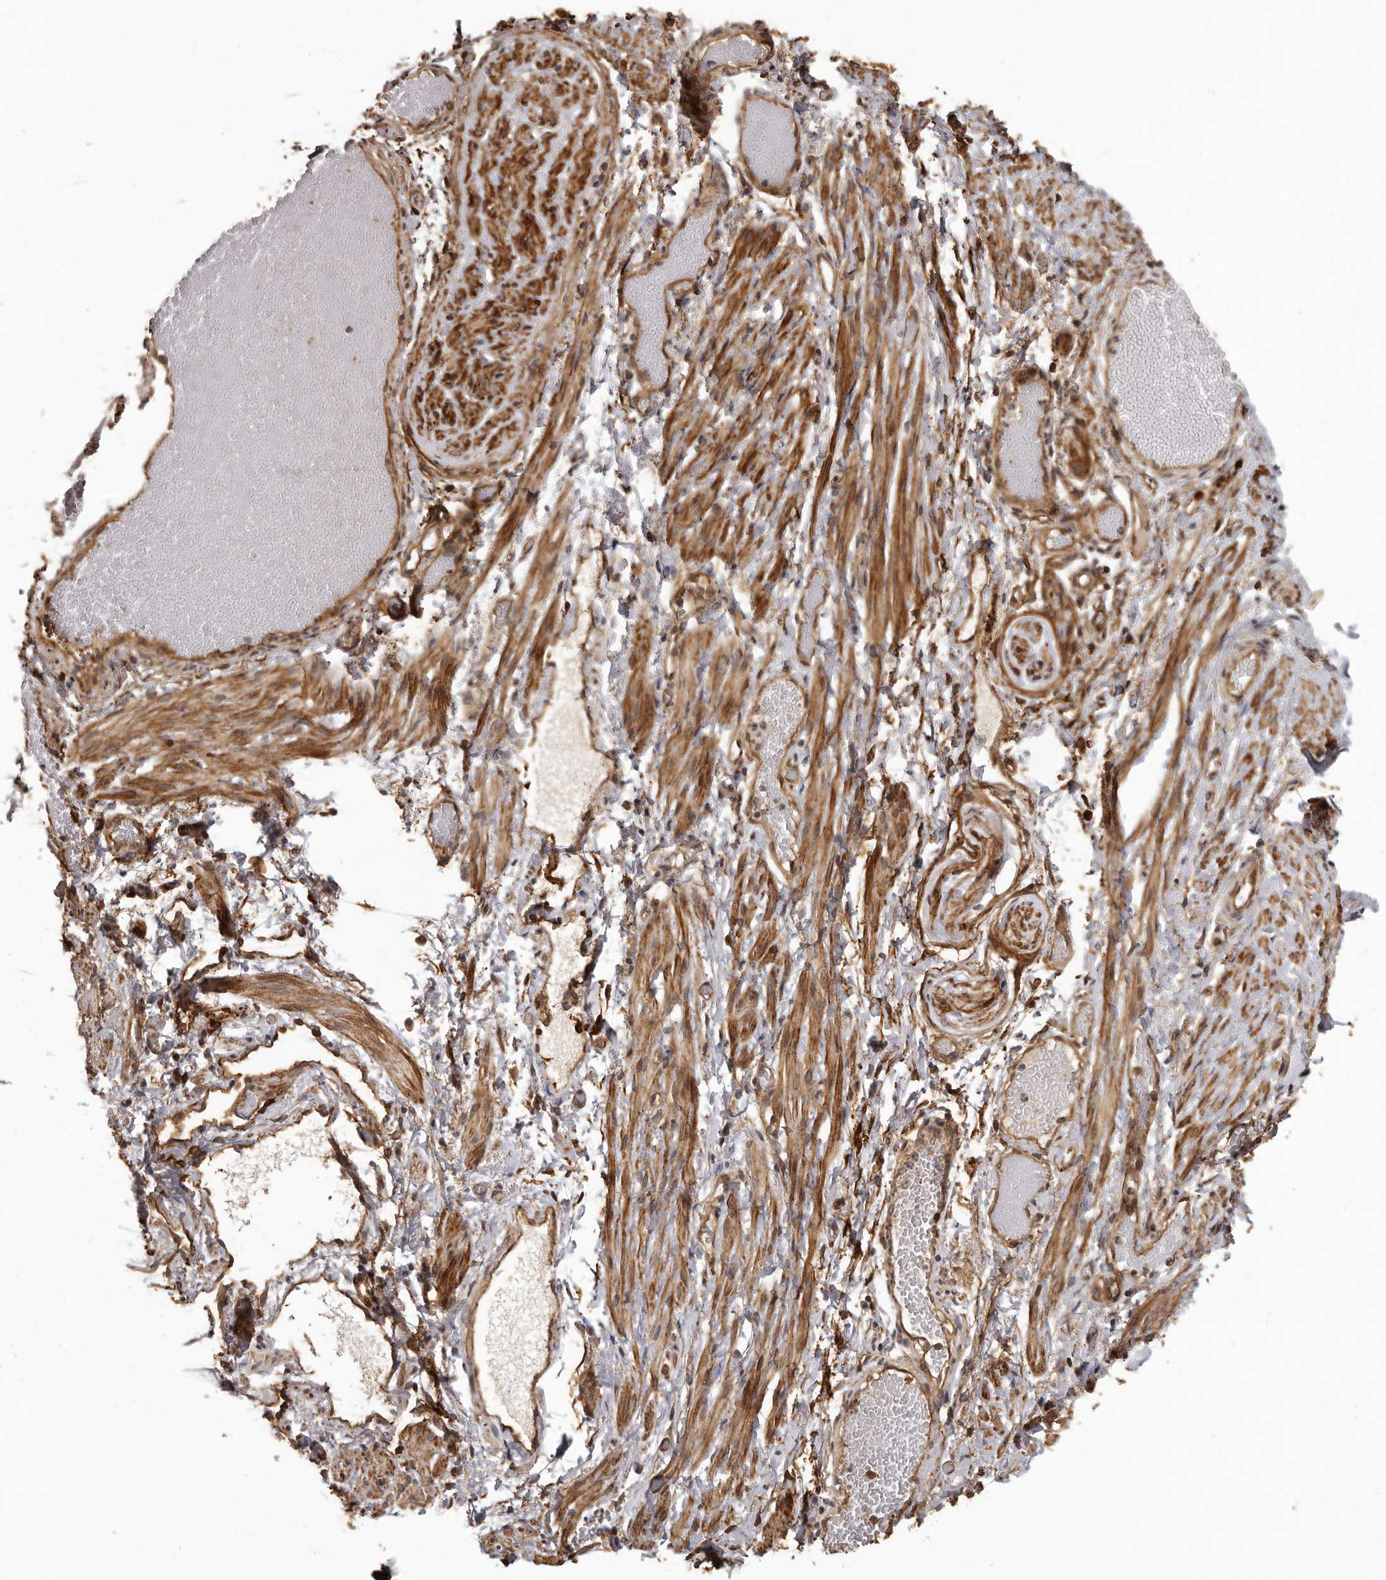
{"staining": {"intensity": "strong", "quantity": ">75%", "location": "cytoplasmic/membranous"}, "tissue": "adipose tissue", "cell_type": "Adipocytes", "image_type": "normal", "snomed": [{"axis": "morphology", "description": "Normal tissue, NOS"}, {"axis": "topography", "description": "Smooth muscle"}, {"axis": "topography", "description": "Peripheral nerve tissue"}], "caption": "A high-resolution photomicrograph shows immunohistochemistry staining of unremarkable adipose tissue, which exhibits strong cytoplasmic/membranous expression in about >75% of adipocytes.", "gene": "SLITRK6", "patient": {"sex": "female", "age": 39}}